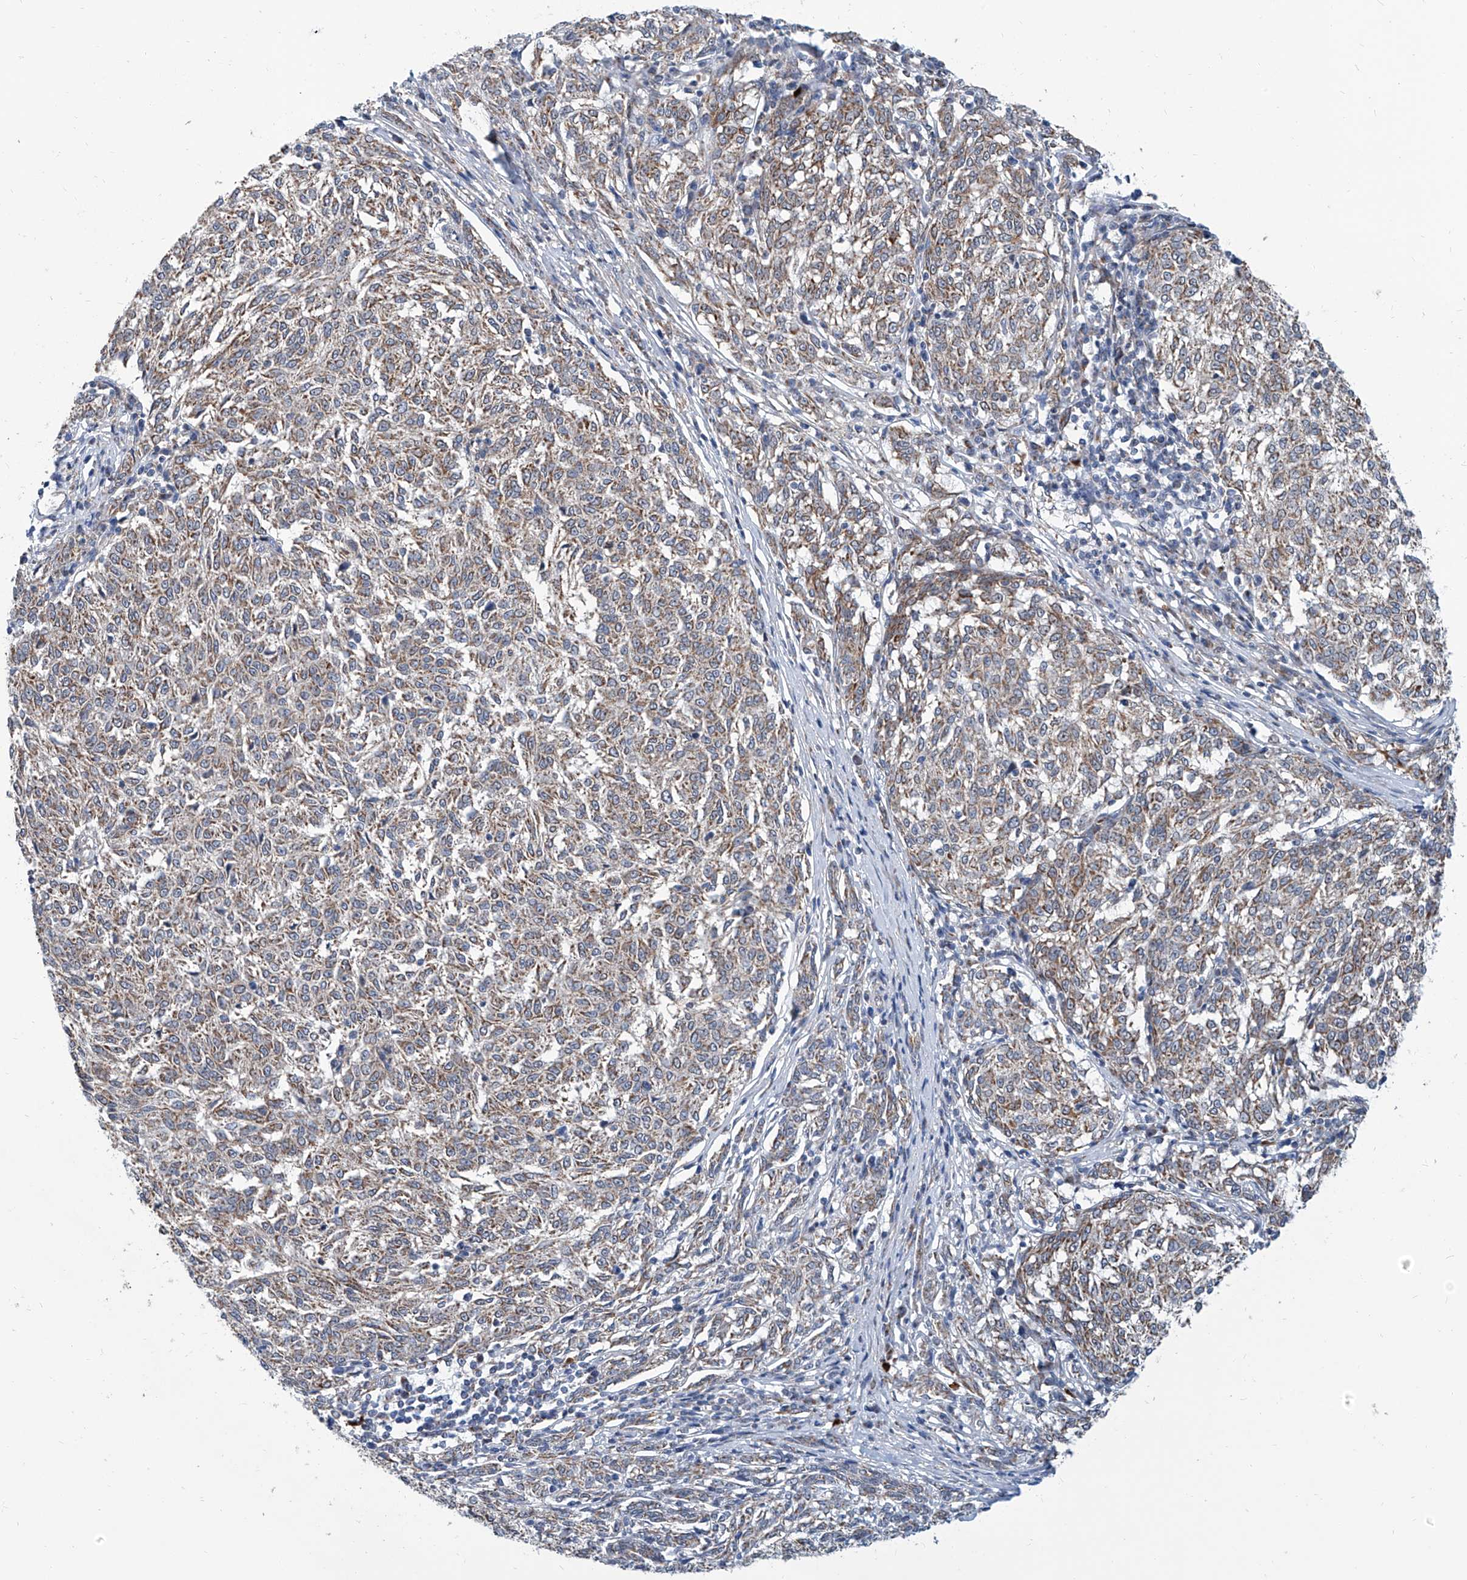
{"staining": {"intensity": "weak", "quantity": ">75%", "location": "cytoplasmic/membranous"}, "tissue": "melanoma", "cell_type": "Tumor cells", "image_type": "cancer", "snomed": [{"axis": "morphology", "description": "Malignant melanoma, NOS"}, {"axis": "topography", "description": "Skin"}], "caption": "Brown immunohistochemical staining in human melanoma reveals weak cytoplasmic/membranous staining in about >75% of tumor cells. (DAB (3,3'-diaminobenzidine) = brown stain, brightfield microscopy at high magnification).", "gene": "USP48", "patient": {"sex": "female", "age": 72}}